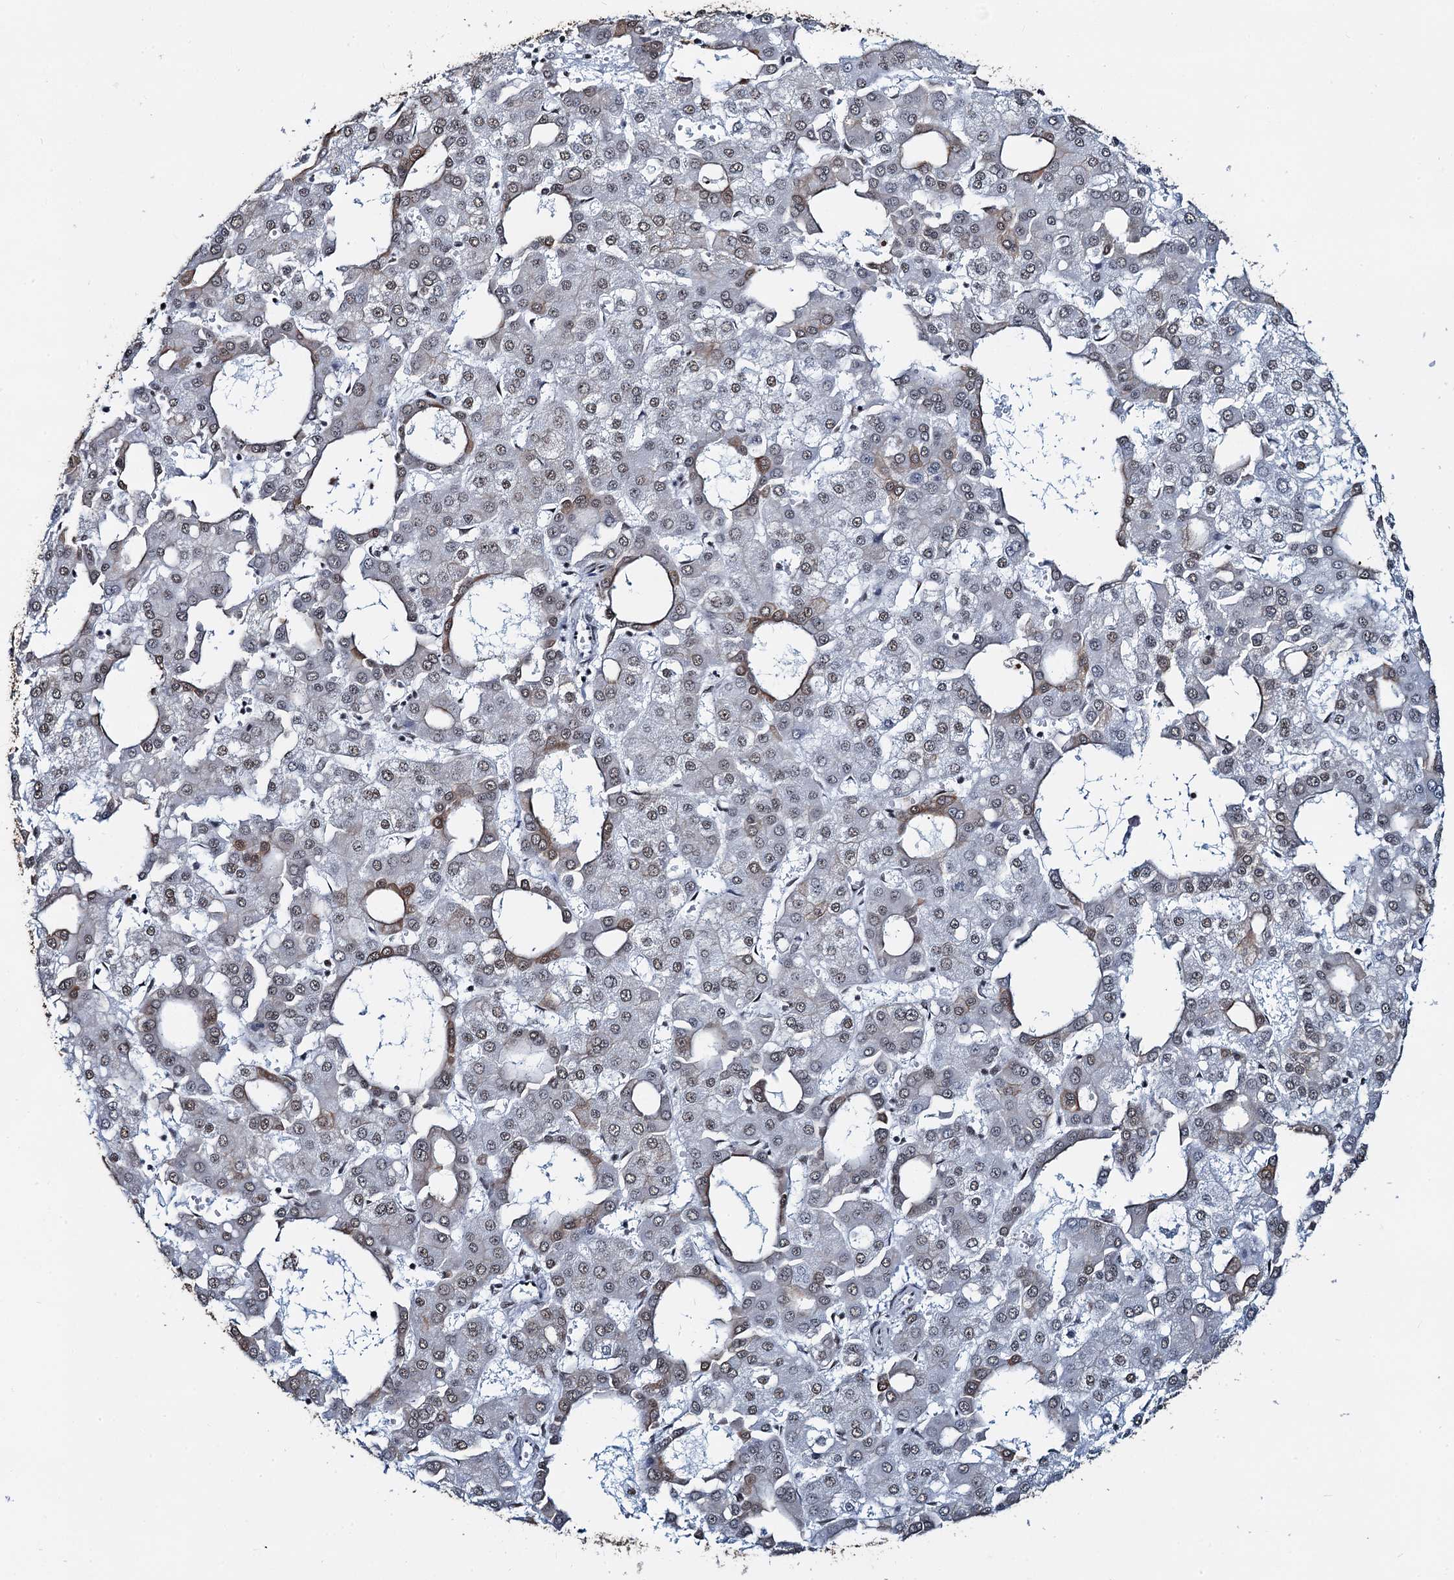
{"staining": {"intensity": "weak", "quantity": "<25%", "location": "nuclear"}, "tissue": "liver cancer", "cell_type": "Tumor cells", "image_type": "cancer", "snomed": [{"axis": "morphology", "description": "Carcinoma, Hepatocellular, NOS"}, {"axis": "topography", "description": "Liver"}], "caption": "This photomicrograph is of liver cancer stained with immunohistochemistry (IHC) to label a protein in brown with the nuclei are counter-stained blue. There is no positivity in tumor cells.", "gene": "ZNF609", "patient": {"sex": "male", "age": 47}}